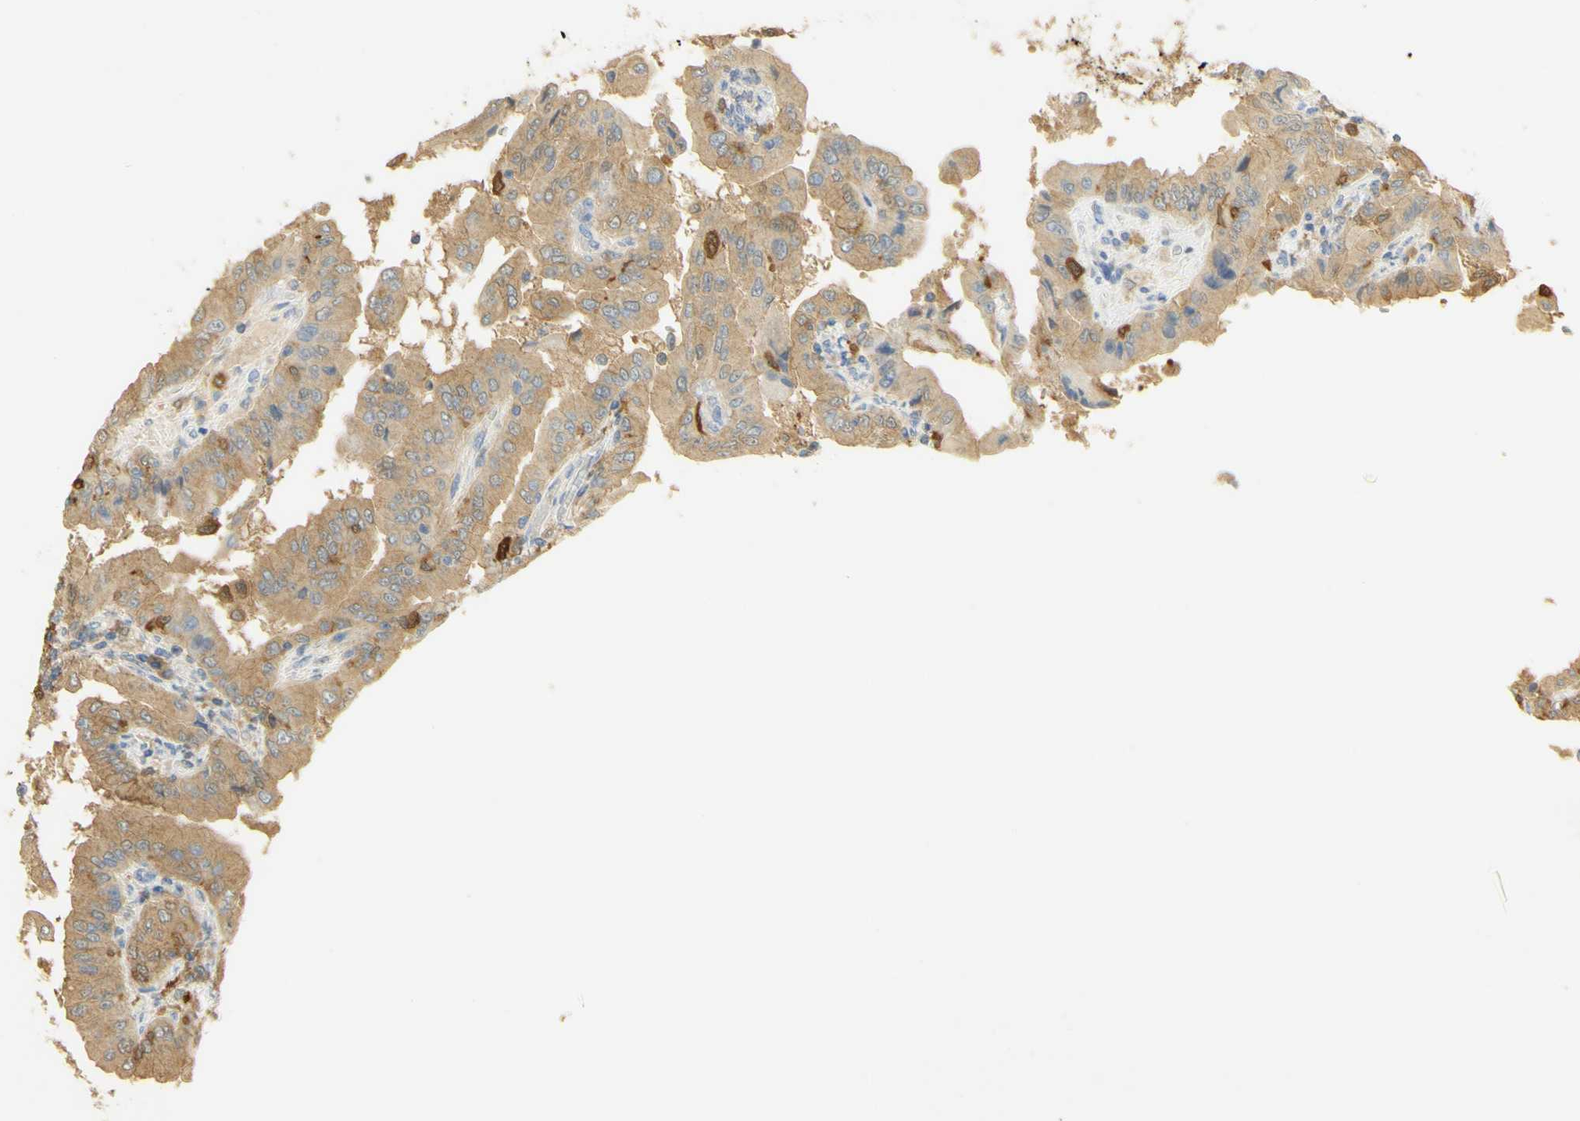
{"staining": {"intensity": "moderate", "quantity": ">75%", "location": "cytoplasmic/membranous"}, "tissue": "thyroid cancer", "cell_type": "Tumor cells", "image_type": "cancer", "snomed": [{"axis": "morphology", "description": "Papillary adenocarcinoma, NOS"}, {"axis": "topography", "description": "Thyroid gland"}], "caption": "Papillary adenocarcinoma (thyroid) tissue displays moderate cytoplasmic/membranous expression in approximately >75% of tumor cells", "gene": "PAK1", "patient": {"sex": "male", "age": 33}}